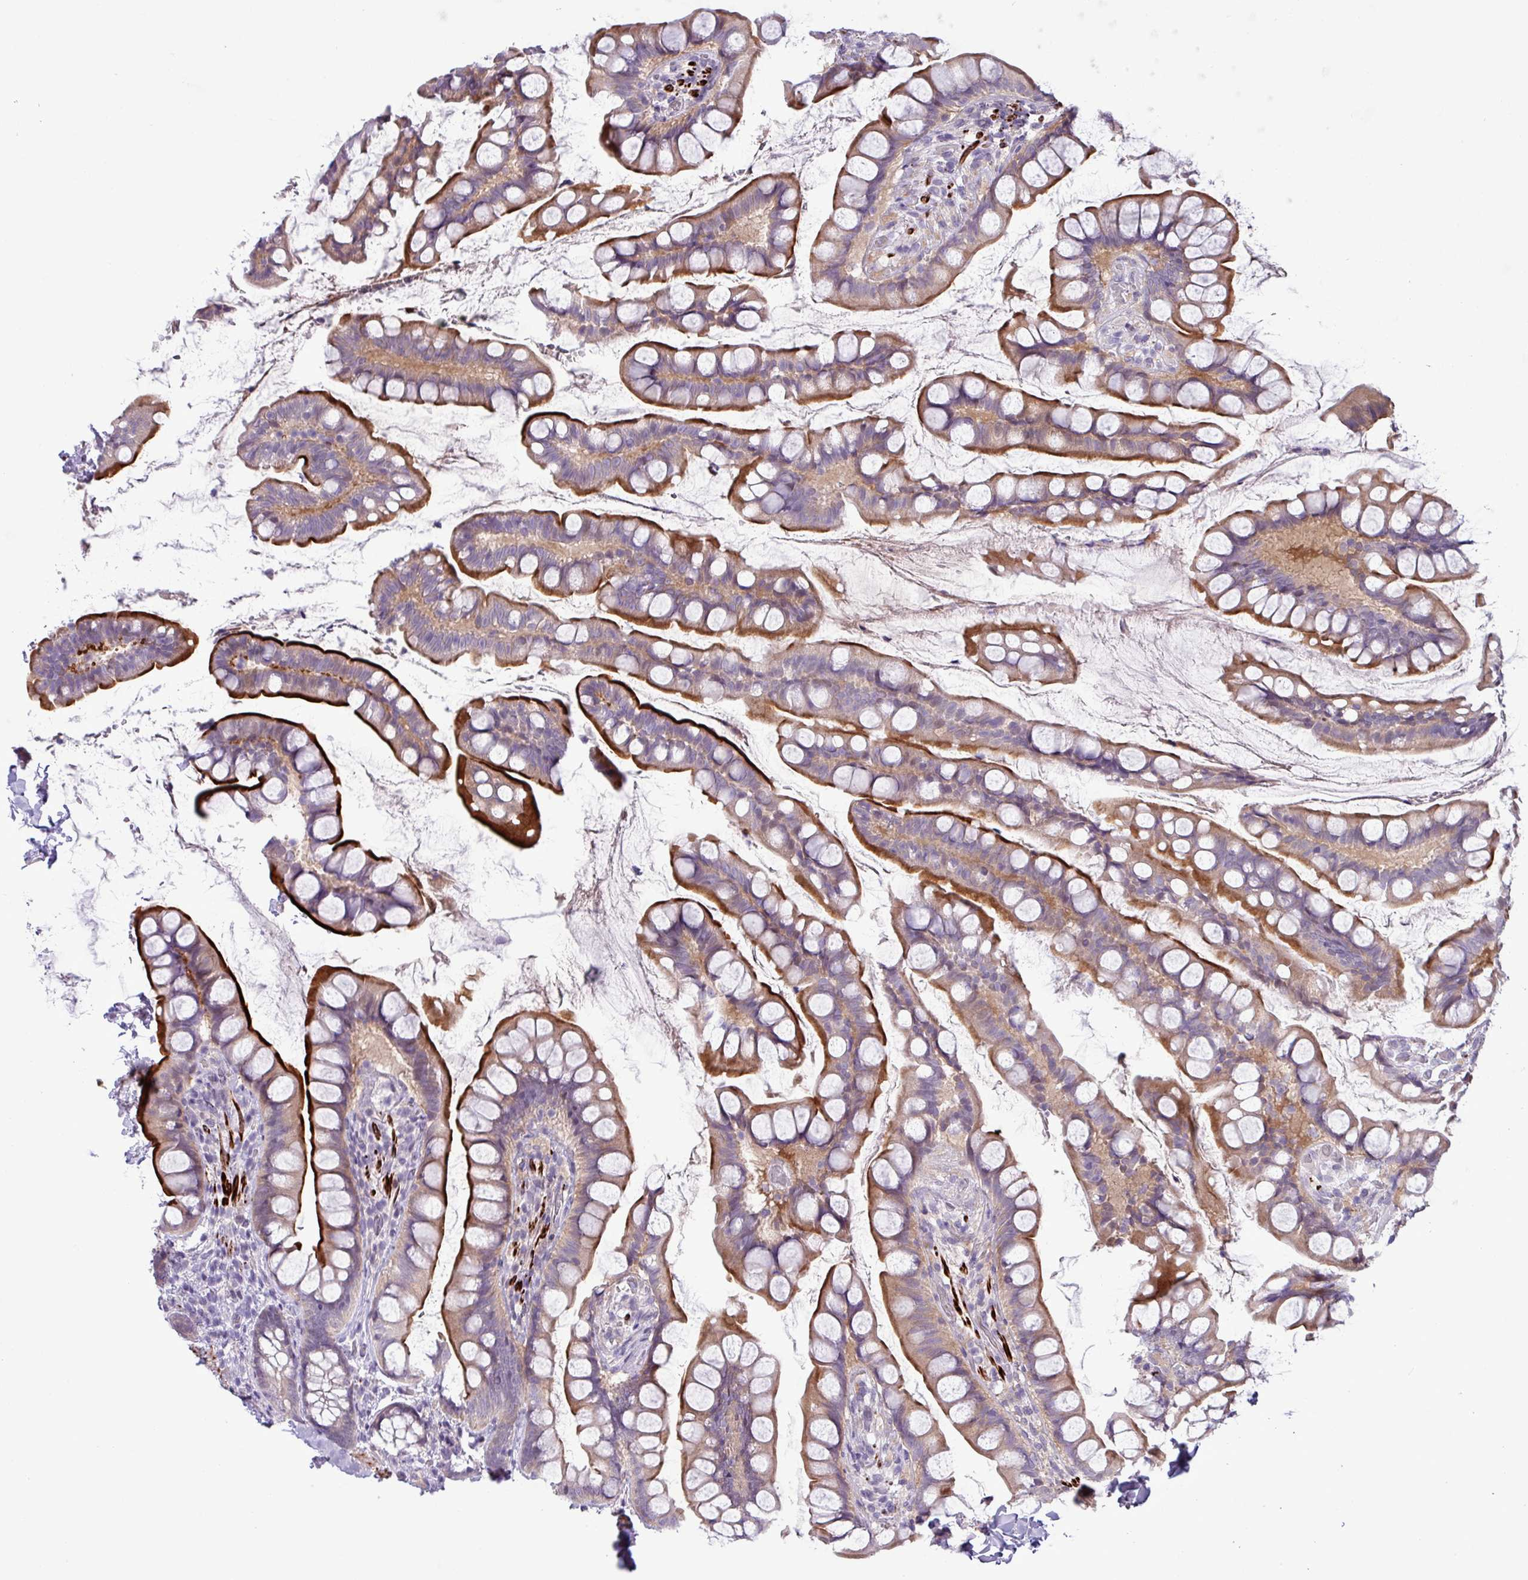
{"staining": {"intensity": "strong", "quantity": "25%-75%", "location": "cytoplasmic/membranous"}, "tissue": "small intestine", "cell_type": "Glandular cells", "image_type": "normal", "snomed": [{"axis": "morphology", "description": "Normal tissue, NOS"}, {"axis": "topography", "description": "Small intestine"}], "caption": "IHC of unremarkable small intestine shows high levels of strong cytoplasmic/membranous positivity in about 25%-75% of glandular cells. The staining was performed using DAB (3,3'-diaminobenzidine), with brown indicating positive protein expression. Nuclei are stained blue with hematoxylin.", "gene": "RIPPLY1", "patient": {"sex": "male", "age": 70}}